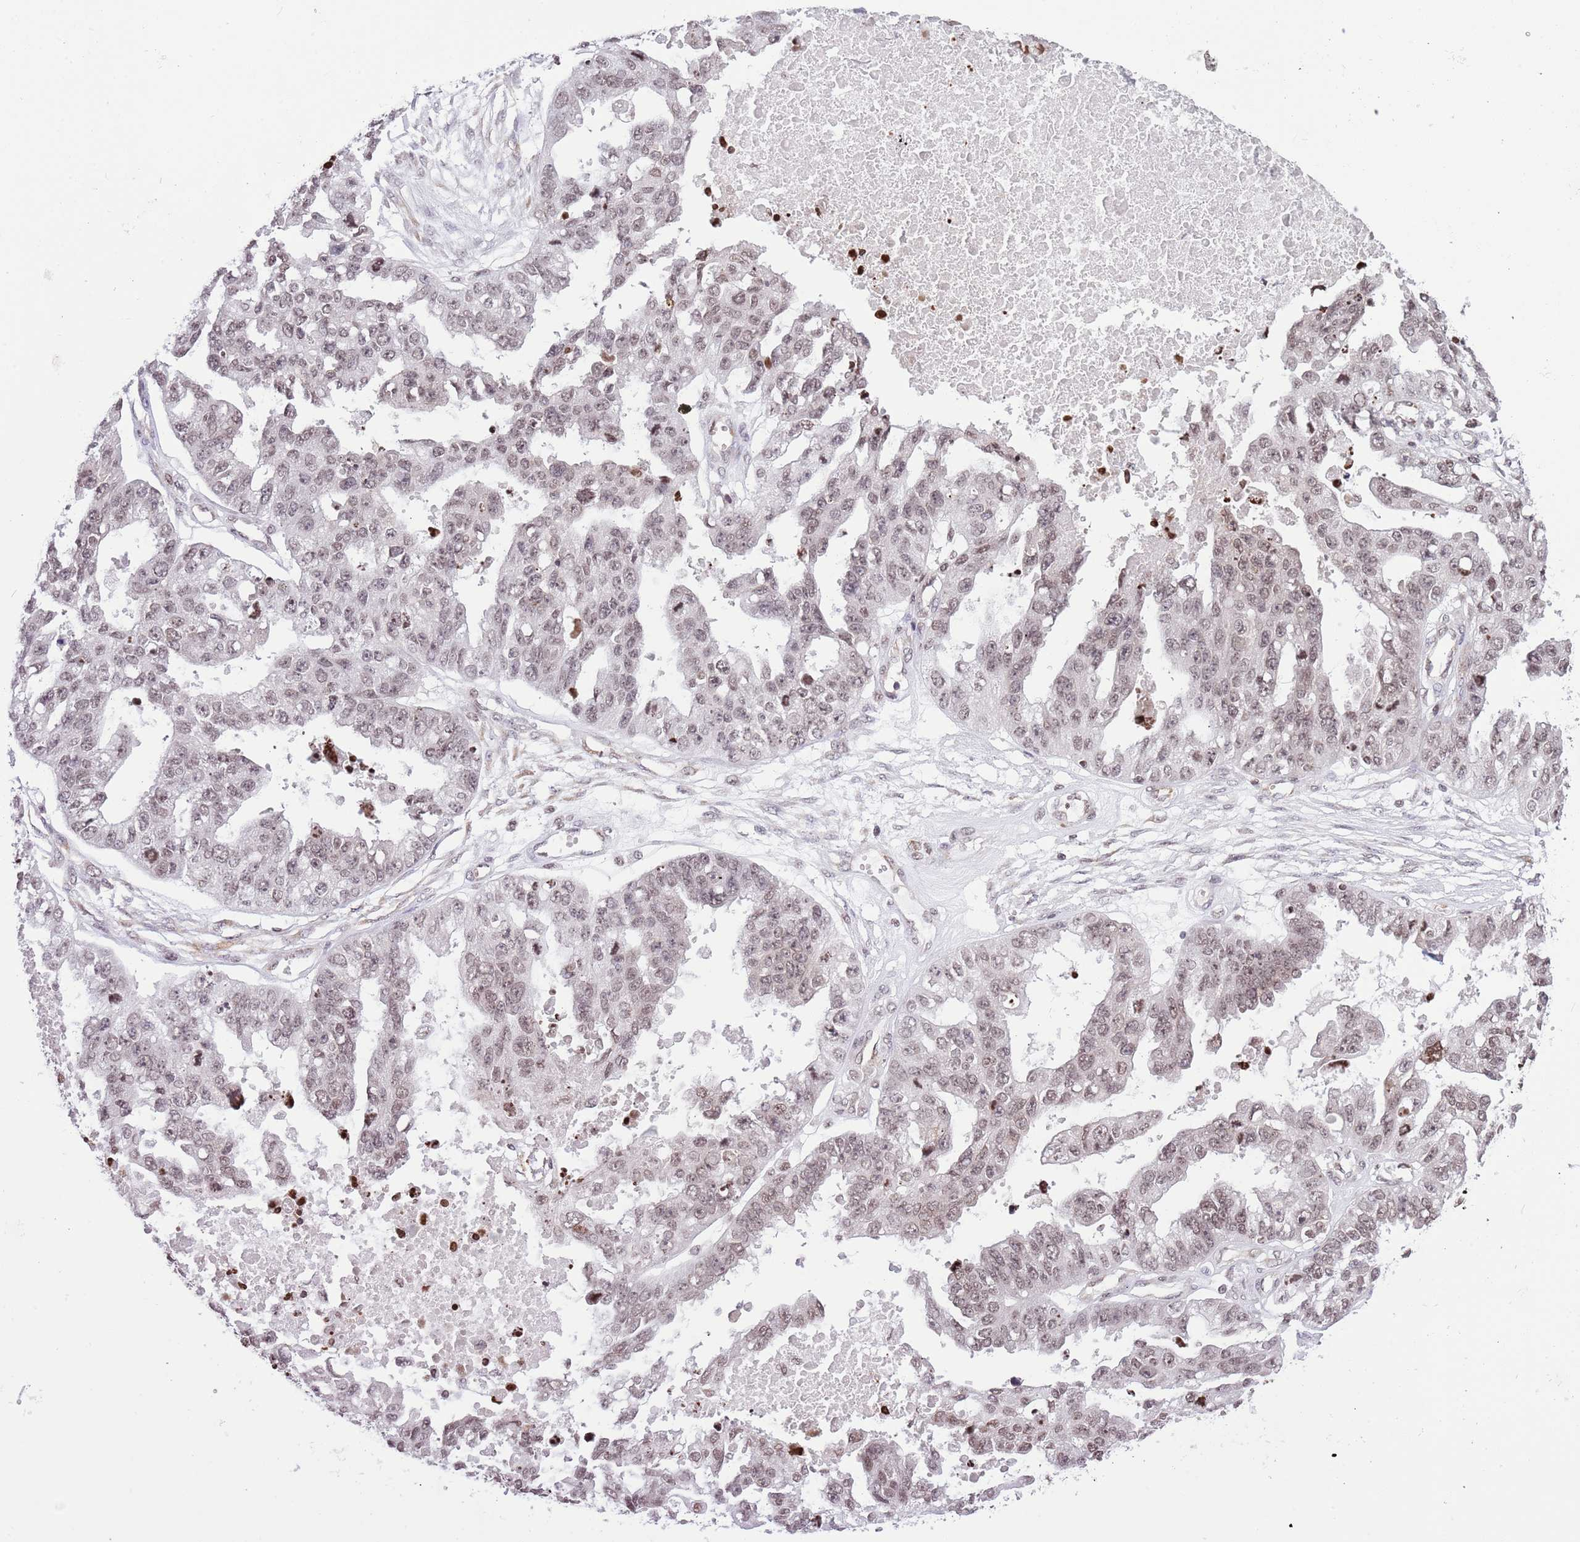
{"staining": {"intensity": "weak", "quantity": ">75%", "location": "nuclear"}, "tissue": "ovarian cancer", "cell_type": "Tumor cells", "image_type": "cancer", "snomed": [{"axis": "morphology", "description": "Cystadenocarcinoma, serous, NOS"}, {"axis": "topography", "description": "Ovary"}], "caption": "Ovarian serous cystadenocarcinoma stained with a protein marker reveals weak staining in tumor cells.", "gene": "NRIP1", "patient": {"sex": "female", "age": 58}}